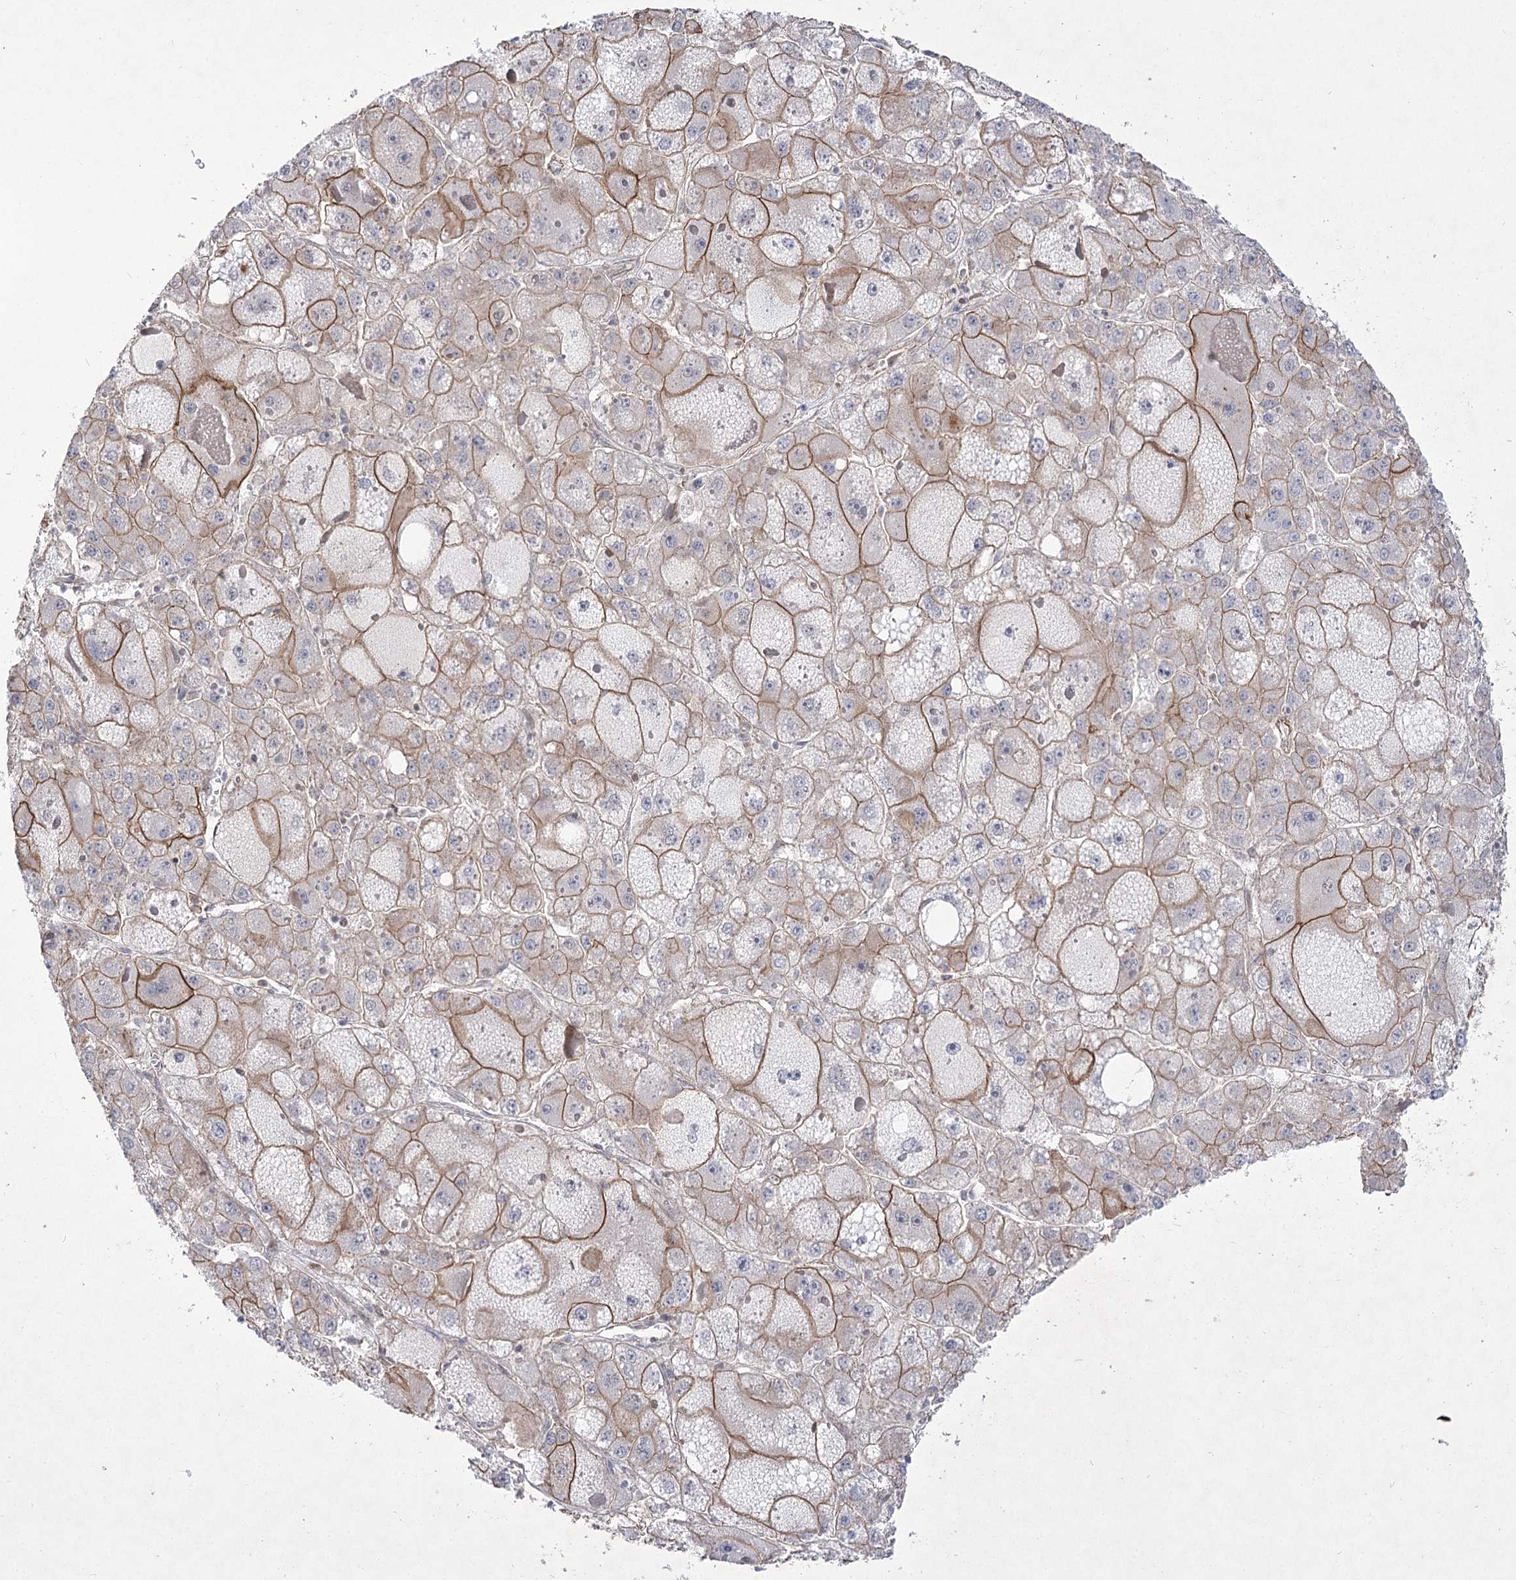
{"staining": {"intensity": "moderate", "quantity": ">75%", "location": "cytoplasmic/membranous"}, "tissue": "liver cancer", "cell_type": "Tumor cells", "image_type": "cancer", "snomed": [{"axis": "morphology", "description": "Carcinoma, Hepatocellular, NOS"}, {"axis": "topography", "description": "Liver"}], "caption": "Liver hepatocellular carcinoma stained for a protein displays moderate cytoplasmic/membranous positivity in tumor cells. Nuclei are stained in blue.", "gene": "SH3BP5L", "patient": {"sex": "female", "age": 73}}